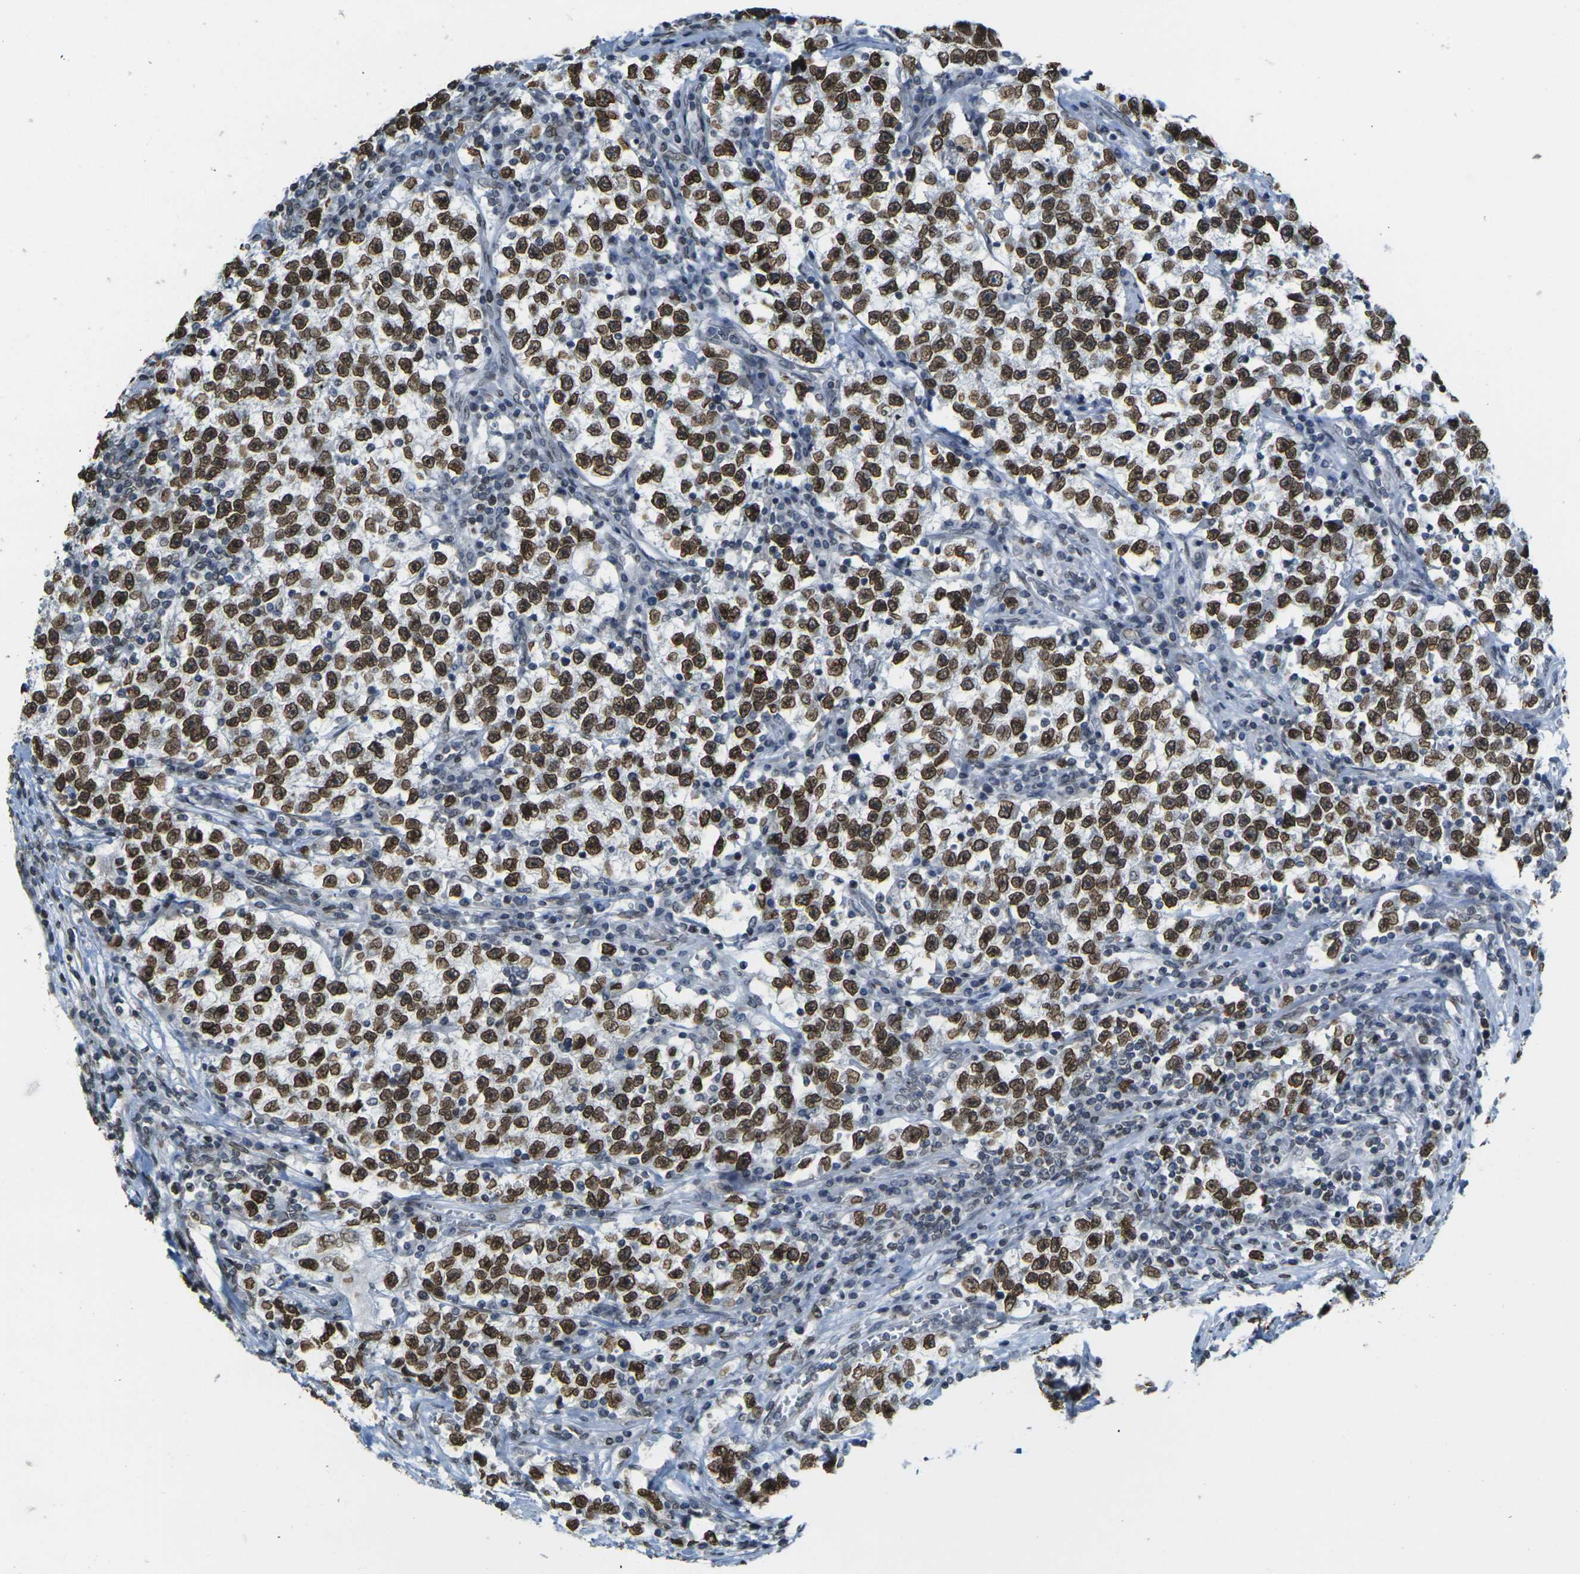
{"staining": {"intensity": "strong", "quantity": ">75%", "location": "cytoplasmic/membranous,nuclear"}, "tissue": "testis cancer", "cell_type": "Tumor cells", "image_type": "cancer", "snomed": [{"axis": "morphology", "description": "Seminoma, NOS"}, {"axis": "topography", "description": "Testis"}], "caption": "Immunohistochemistry (IHC) staining of testis cancer (seminoma), which exhibits high levels of strong cytoplasmic/membranous and nuclear expression in approximately >75% of tumor cells indicating strong cytoplasmic/membranous and nuclear protein positivity. The staining was performed using DAB (3,3'-diaminobenzidine) (brown) for protein detection and nuclei were counterstained in hematoxylin (blue).", "gene": "BRDT", "patient": {"sex": "male", "age": 22}}